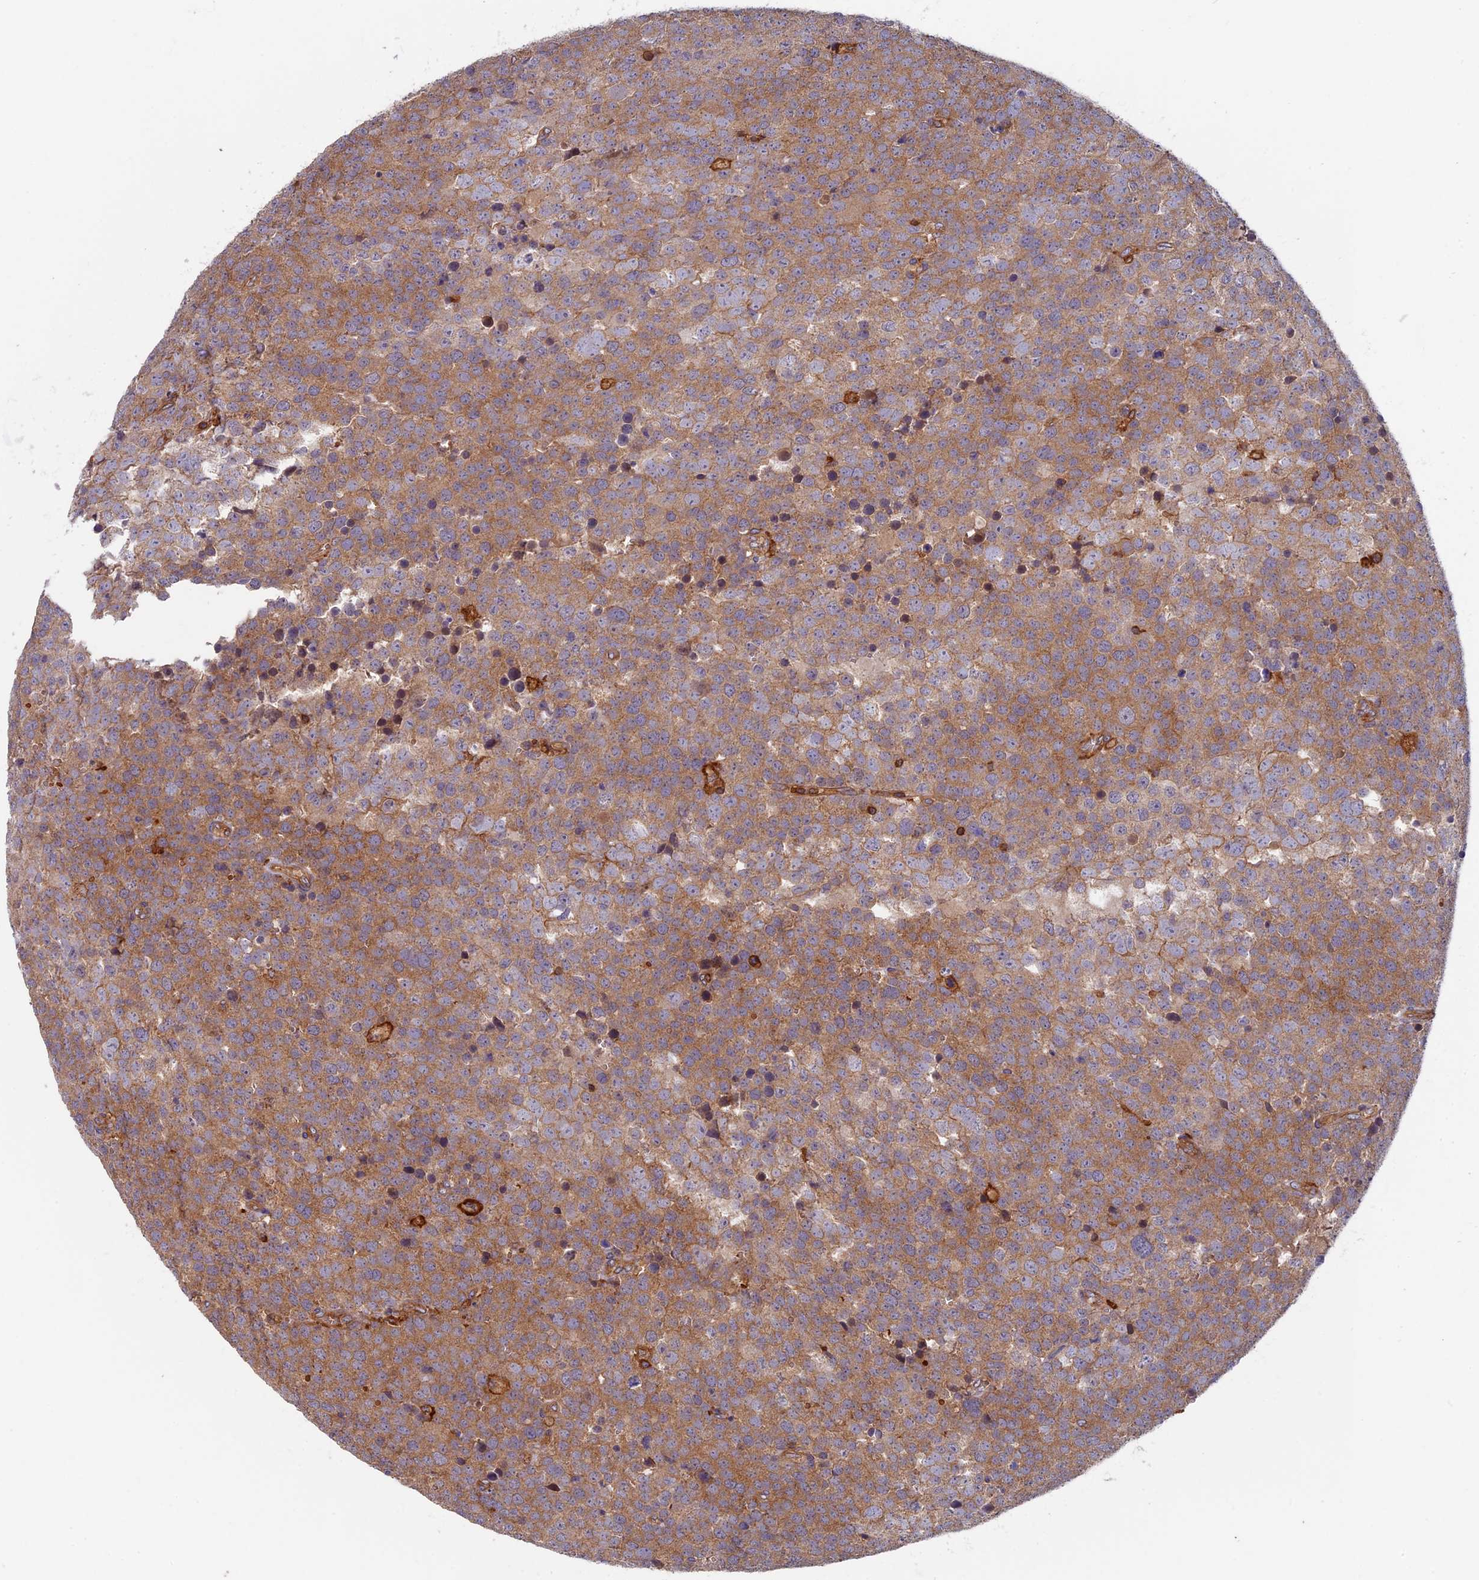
{"staining": {"intensity": "moderate", "quantity": ">75%", "location": "cytoplasmic/membranous"}, "tissue": "testis cancer", "cell_type": "Tumor cells", "image_type": "cancer", "snomed": [{"axis": "morphology", "description": "Seminoma, NOS"}, {"axis": "topography", "description": "Testis"}], "caption": "An immunohistochemistry micrograph of neoplastic tissue is shown. Protein staining in brown highlights moderate cytoplasmic/membranous positivity in testis cancer (seminoma) within tumor cells.", "gene": "MYO9B", "patient": {"sex": "male", "age": 71}}